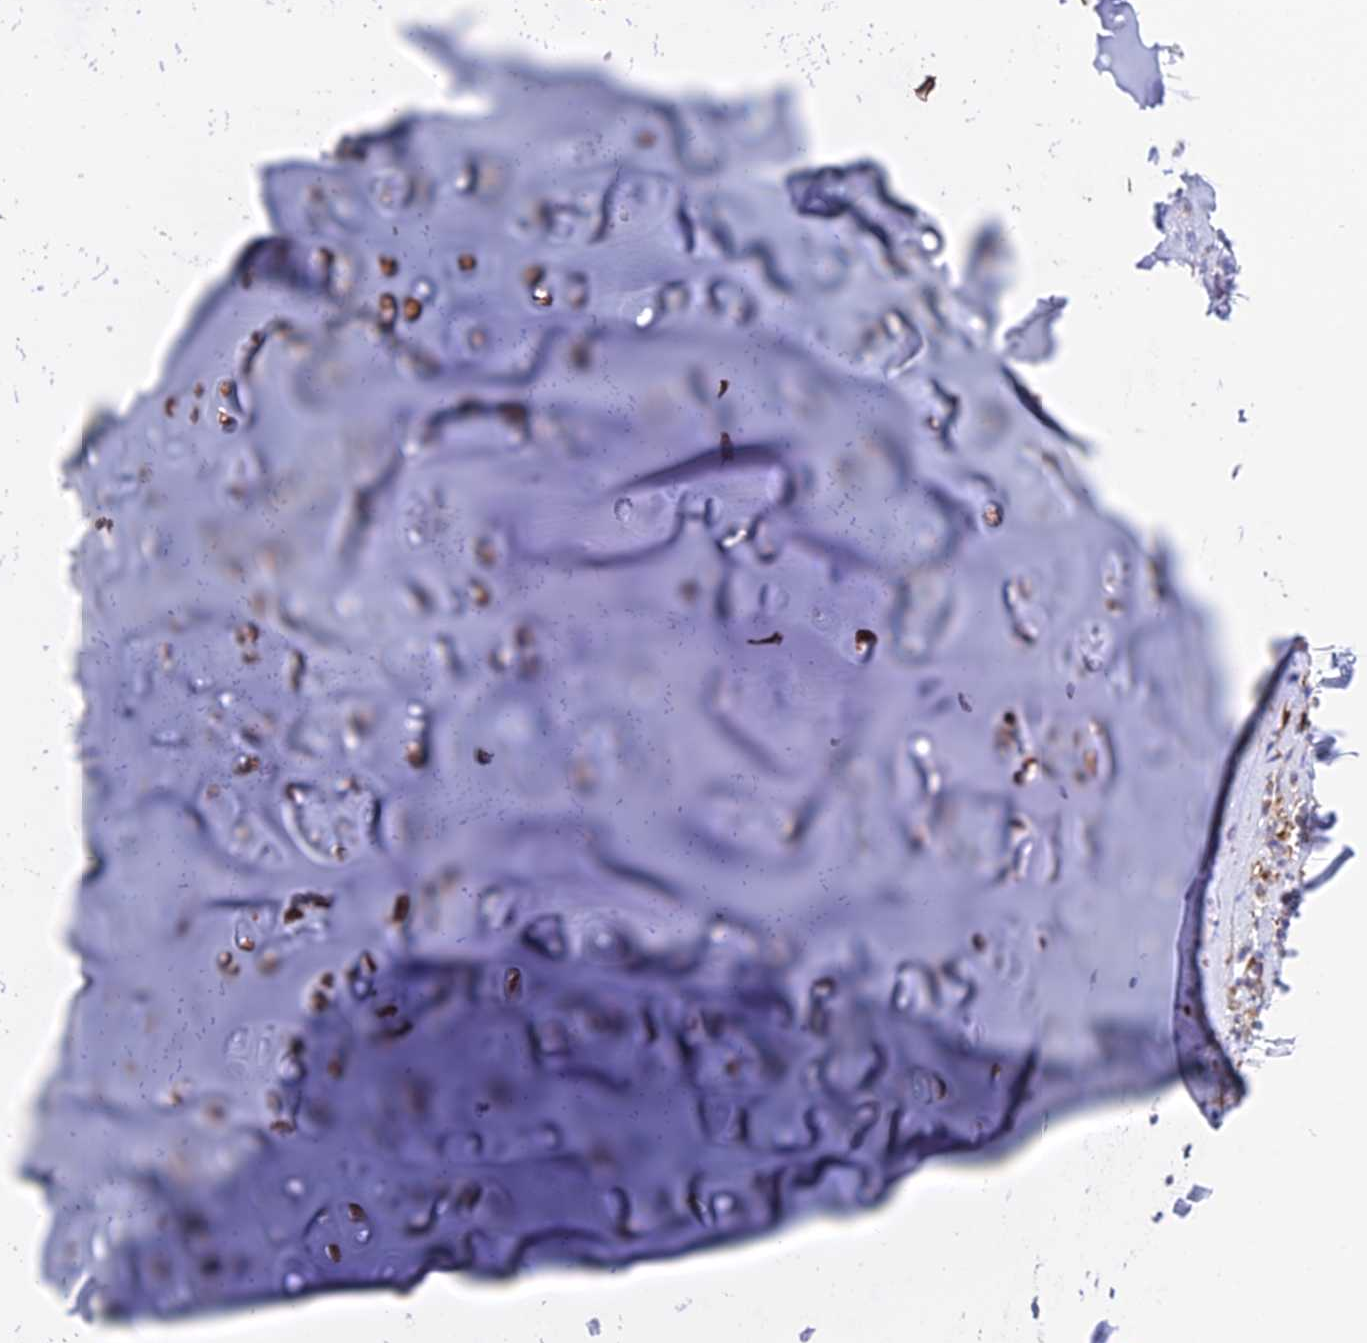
{"staining": {"intensity": "weak", "quantity": ">75%", "location": "cytoplasmic/membranous"}, "tissue": "adipose tissue", "cell_type": "Adipocytes", "image_type": "normal", "snomed": [{"axis": "morphology", "description": "Normal tissue, NOS"}, {"axis": "morphology", "description": "Basal cell carcinoma"}, {"axis": "topography", "description": "Cartilage tissue"}, {"axis": "topography", "description": "Nasopharynx"}, {"axis": "topography", "description": "Oral tissue"}], "caption": "Protein staining of benign adipose tissue reveals weak cytoplasmic/membranous expression in about >75% of adipocytes.", "gene": "ZNF652", "patient": {"sex": "female", "age": 77}}